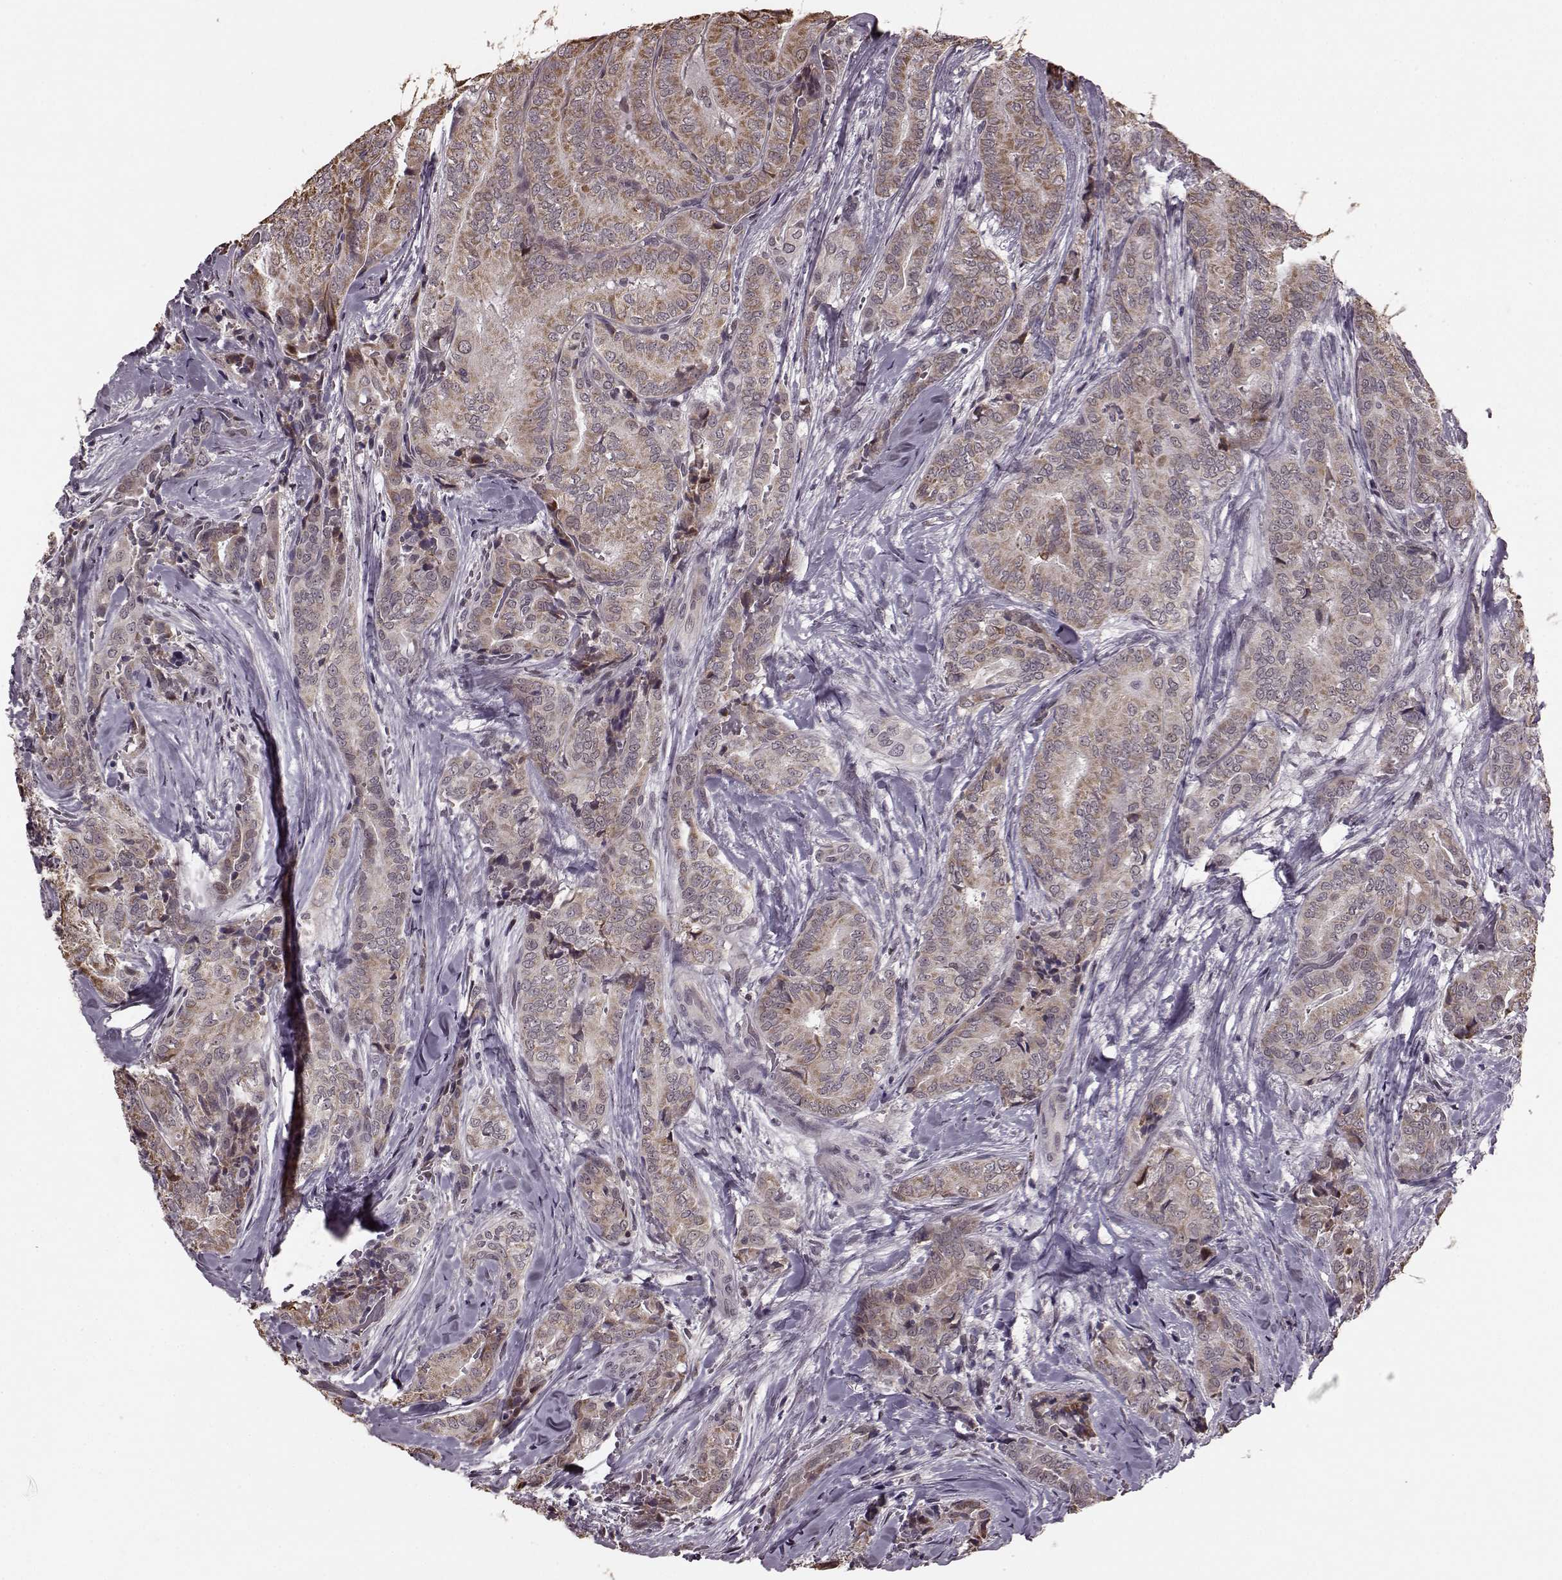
{"staining": {"intensity": "moderate", "quantity": ">75%", "location": "cytoplasmic/membranous"}, "tissue": "thyroid cancer", "cell_type": "Tumor cells", "image_type": "cancer", "snomed": [{"axis": "morphology", "description": "Papillary adenocarcinoma, NOS"}, {"axis": "topography", "description": "Thyroid gland"}], "caption": "Thyroid cancer stained for a protein (brown) shows moderate cytoplasmic/membranous positive positivity in approximately >75% of tumor cells.", "gene": "PLCB4", "patient": {"sex": "male", "age": 61}}